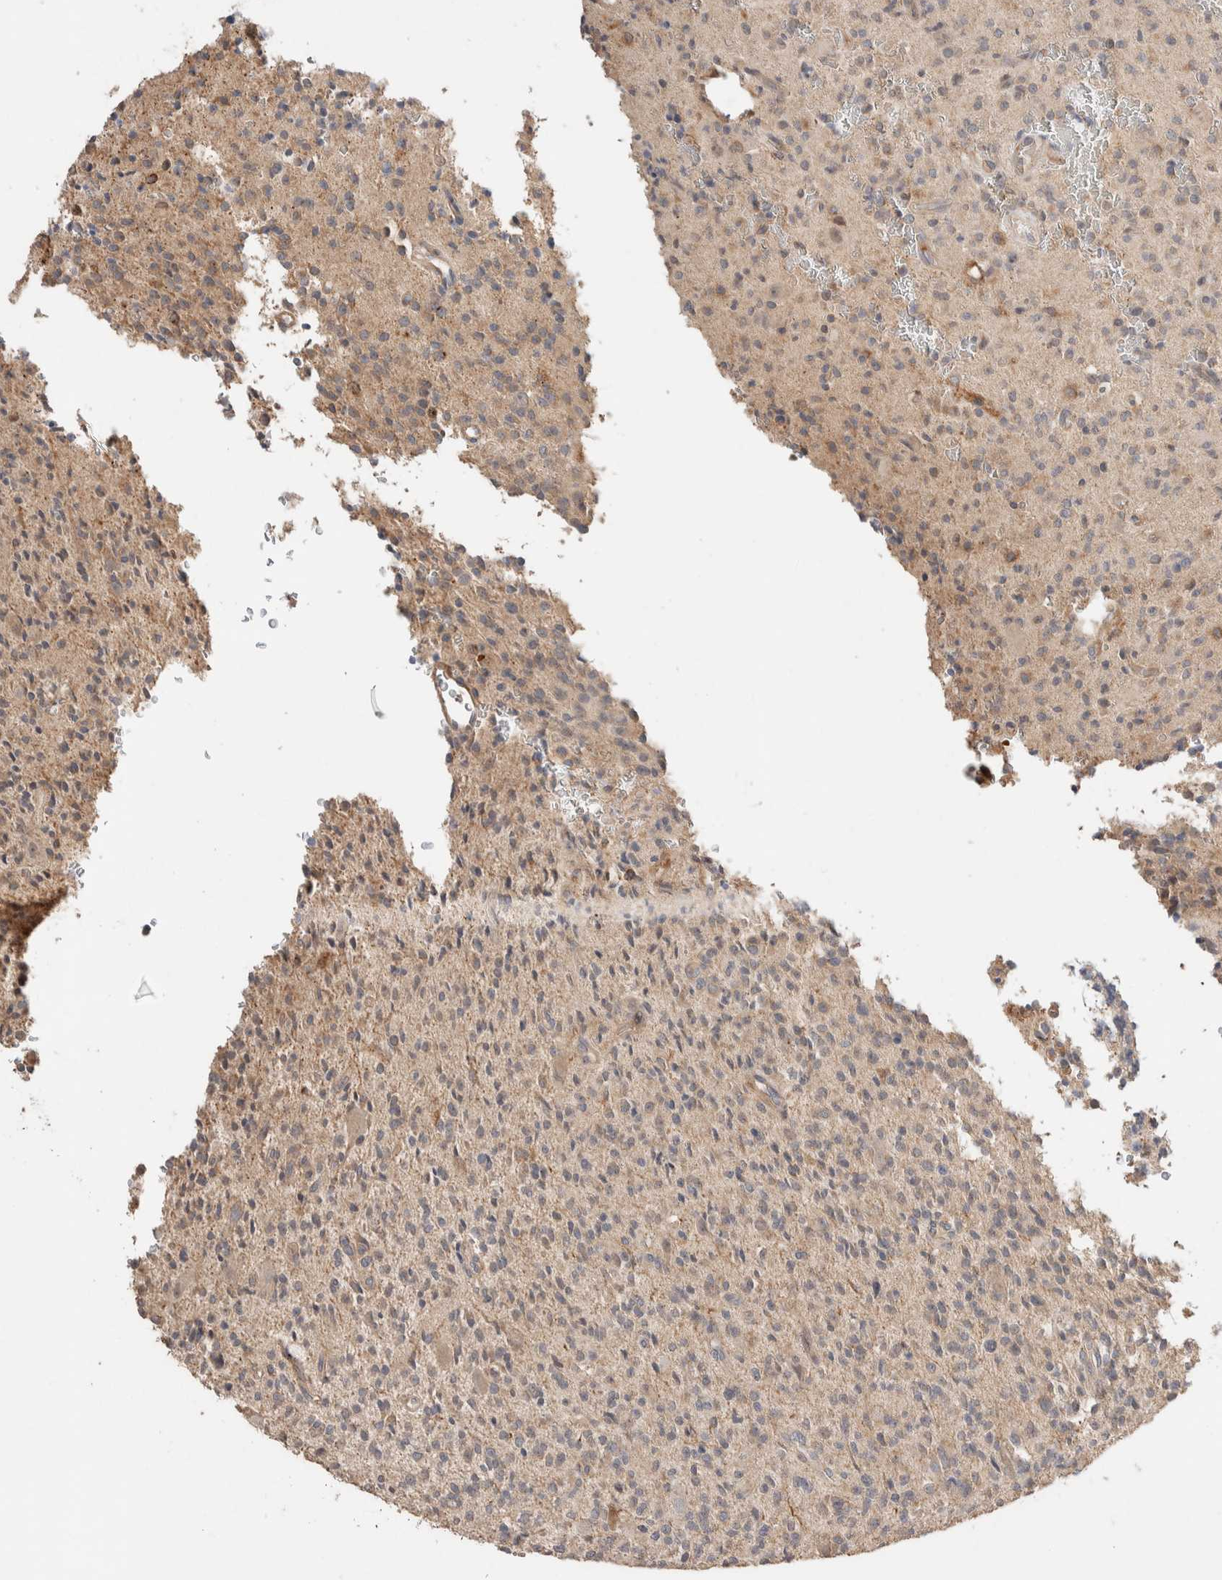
{"staining": {"intensity": "weak", "quantity": ">75%", "location": "cytoplasmic/membranous"}, "tissue": "glioma", "cell_type": "Tumor cells", "image_type": "cancer", "snomed": [{"axis": "morphology", "description": "Glioma, malignant, High grade"}, {"axis": "topography", "description": "Brain"}], "caption": "Glioma tissue reveals weak cytoplasmic/membranous expression in about >75% of tumor cells, visualized by immunohistochemistry. The staining was performed using DAB (3,3'-diaminobenzidine) to visualize the protein expression in brown, while the nuclei were stained in blue with hematoxylin (Magnification: 20x).", "gene": "WDR91", "patient": {"sex": "male", "age": 34}}